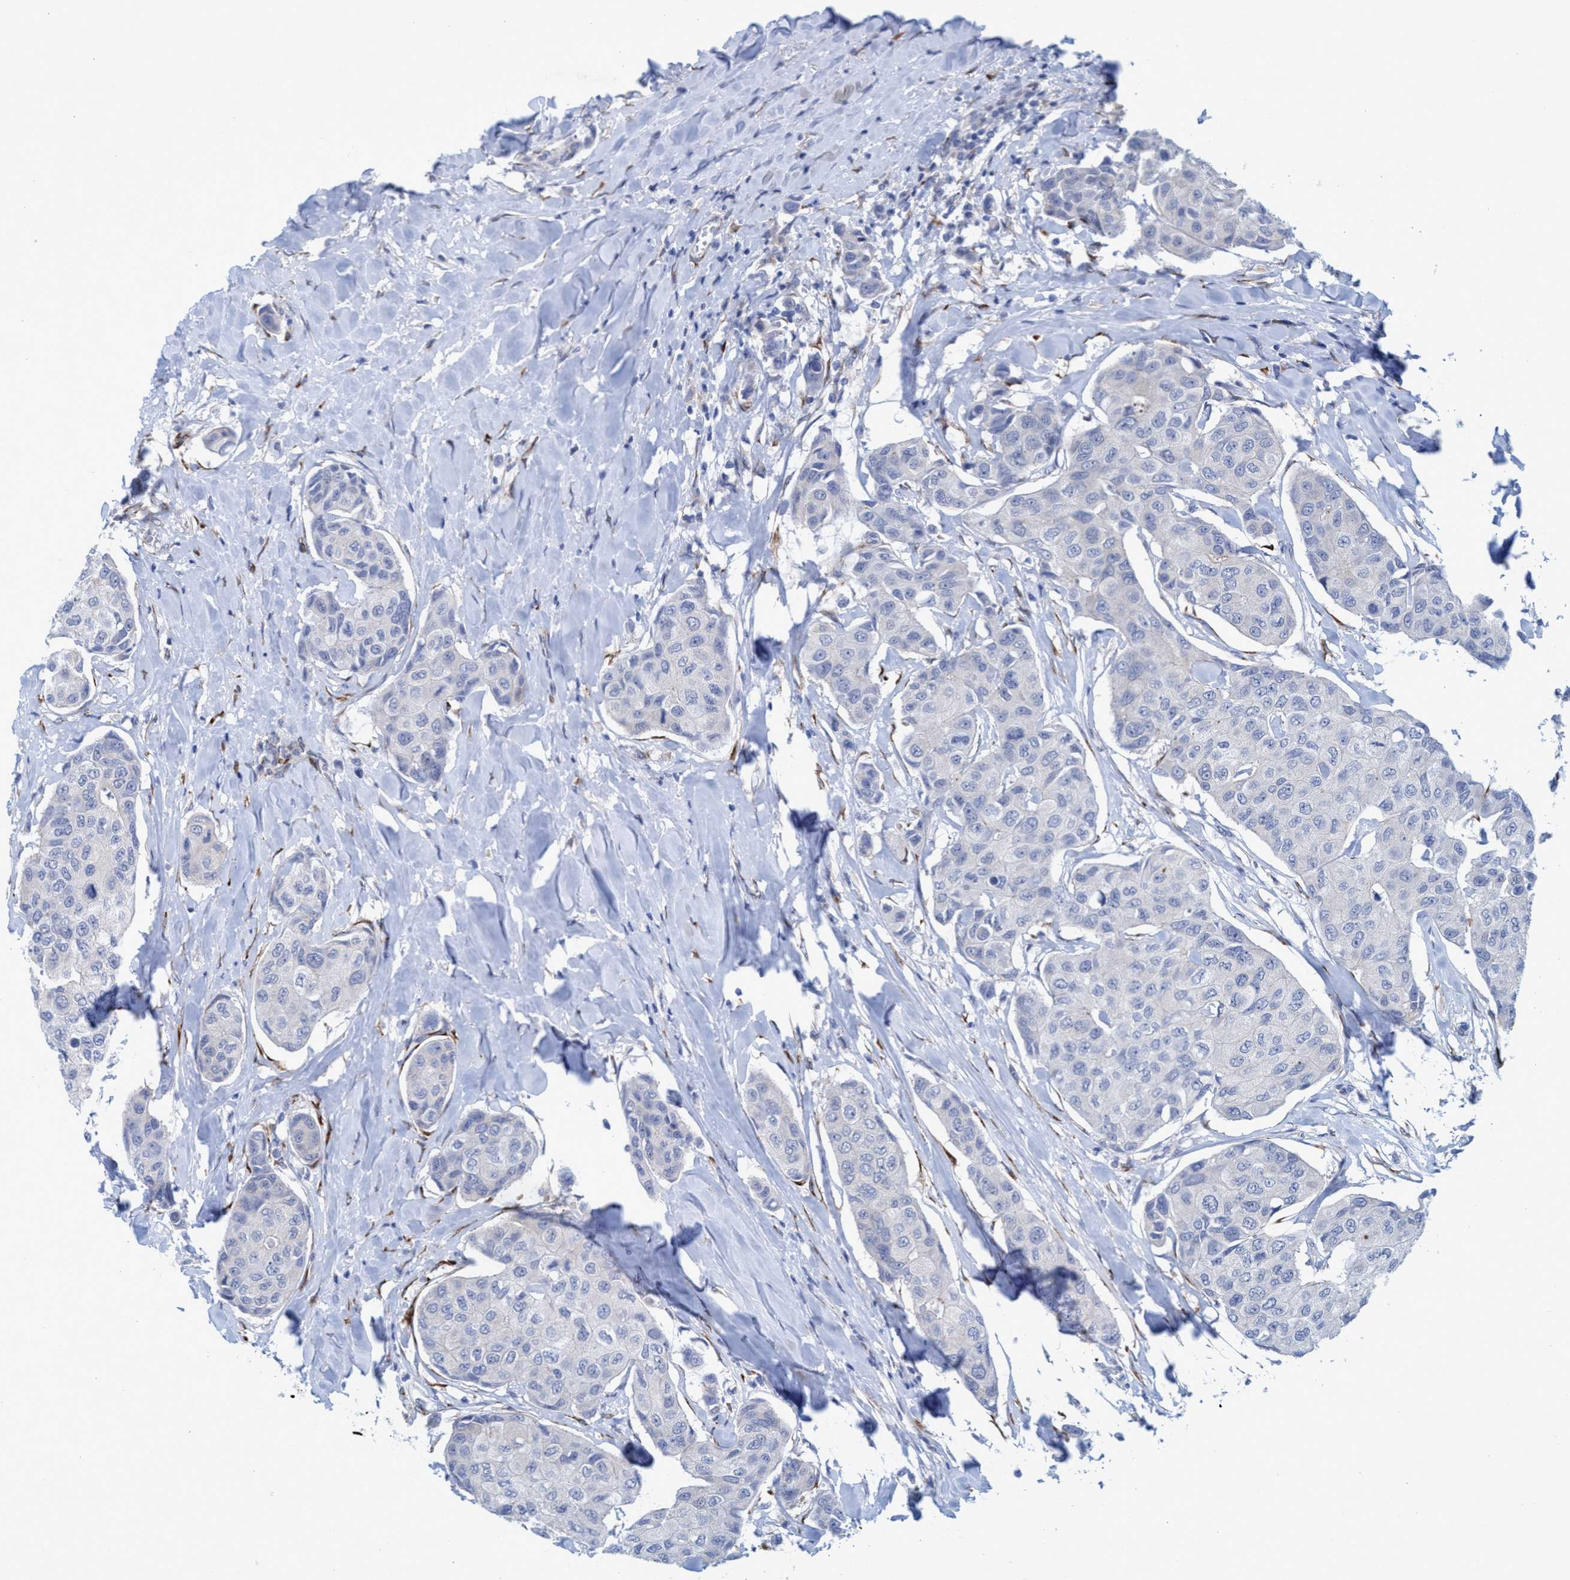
{"staining": {"intensity": "negative", "quantity": "none", "location": "none"}, "tissue": "breast cancer", "cell_type": "Tumor cells", "image_type": "cancer", "snomed": [{"axis": "morphology", "description": "Duct carcinoma"}, {"axis": "topography", "description": "Breast"}], "caption": "High magnification brightfield microscopy of invasive ductal carcinoma (breast) stained with DAB (3,3'-diaminobenzidine) (brown) and counterstained with hematoxylin (blue): tumor cells show no significant staining.", "gene": "SLC43A2", "patient": {"sex": "female", "age": 80}}